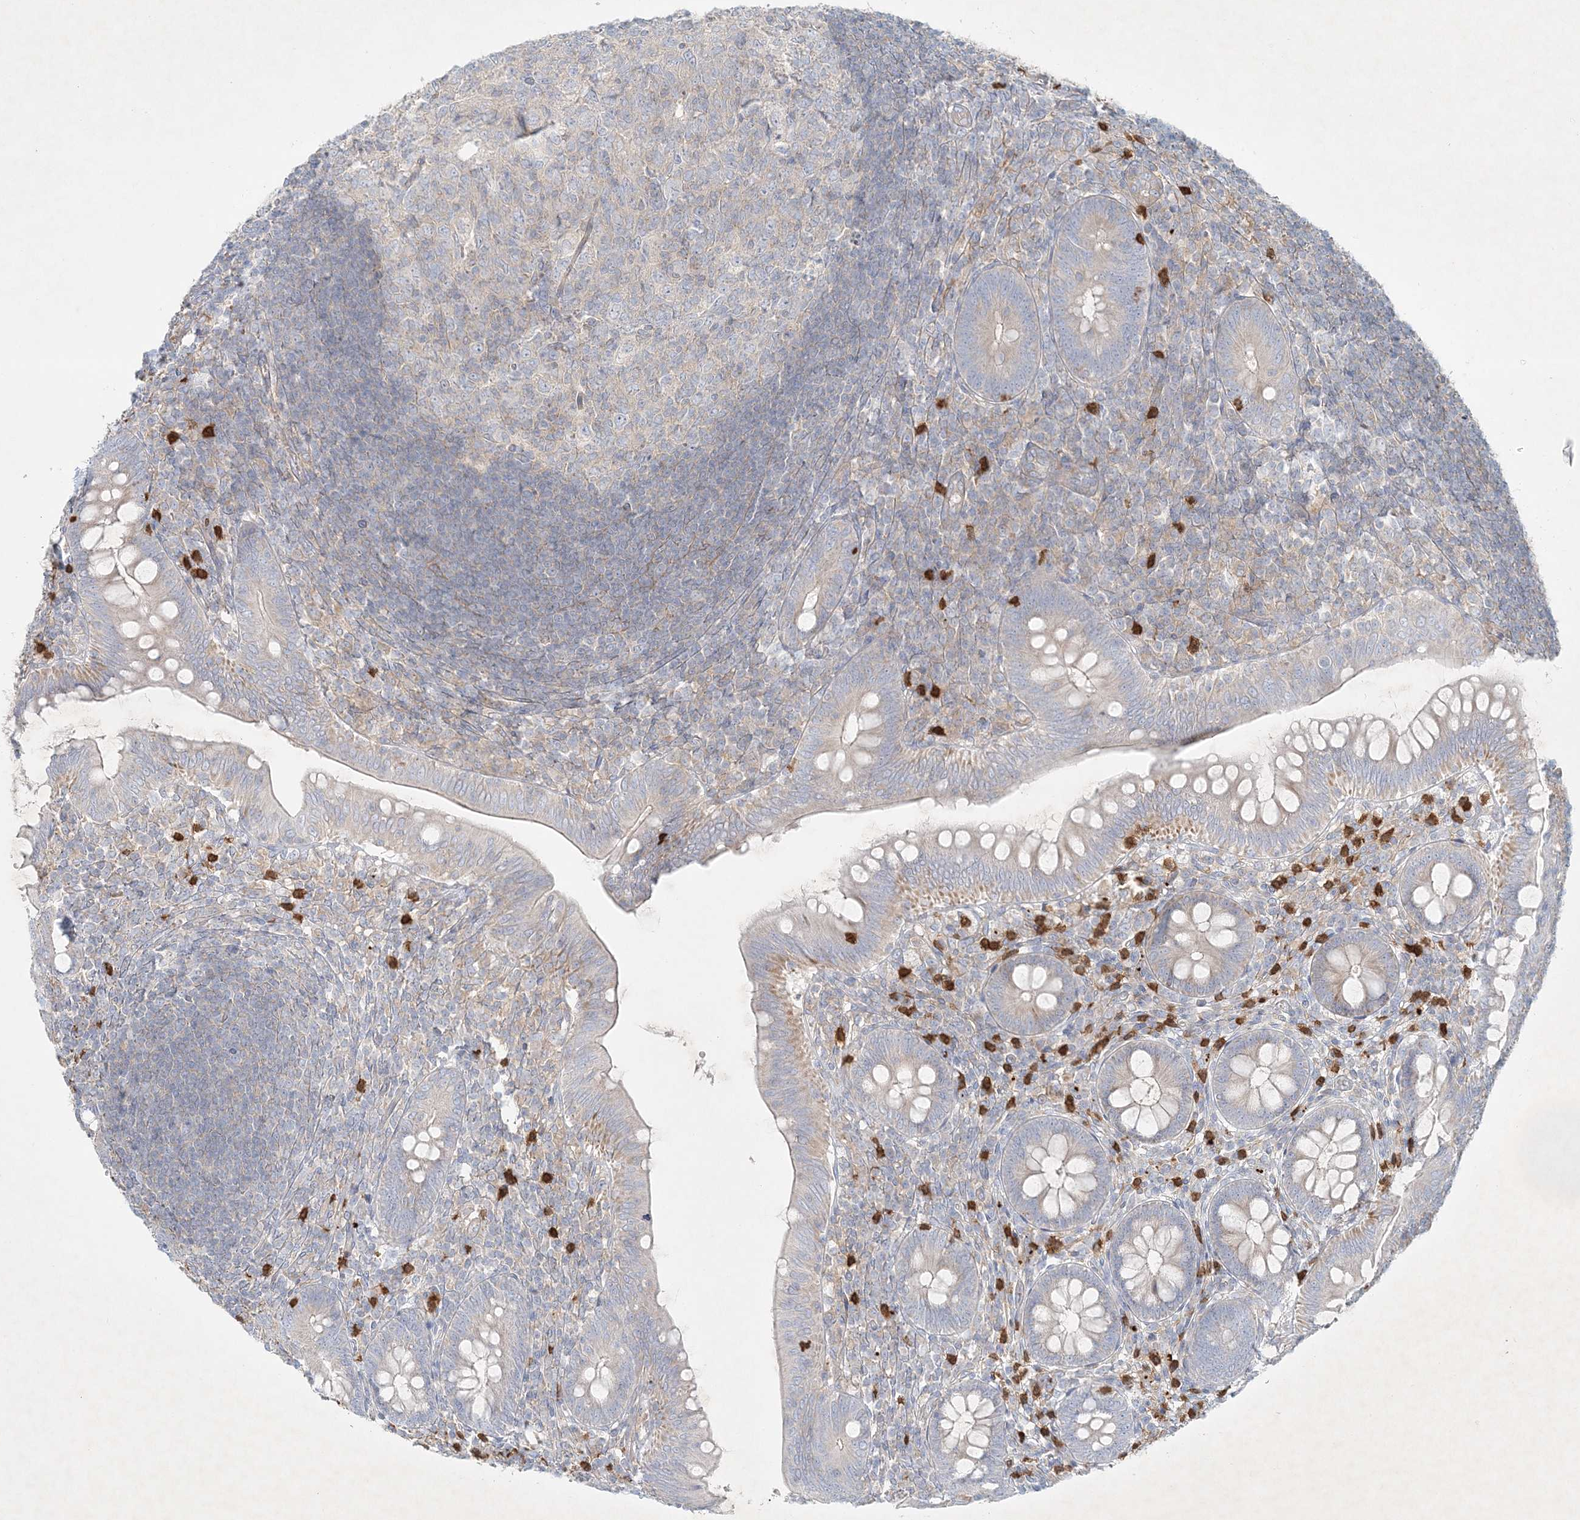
{"staining": {"intensity": "weak", "quantity": "<25%", "location": "cytoplasmic/membranous"}, "tissue": "appendix", "cell_type": "Glandular cells", "image_type": "normal", "snomed": [{"axis": "morphology", "description": "Normal tissue, NOS"}, {"axis": "topography", "description": "Appendix"}], "caption": "Glandular cells show no significant protein expression in benign appendix.", "gene": "STK11IP", "patient": {"sex": "male", "age": 14}}